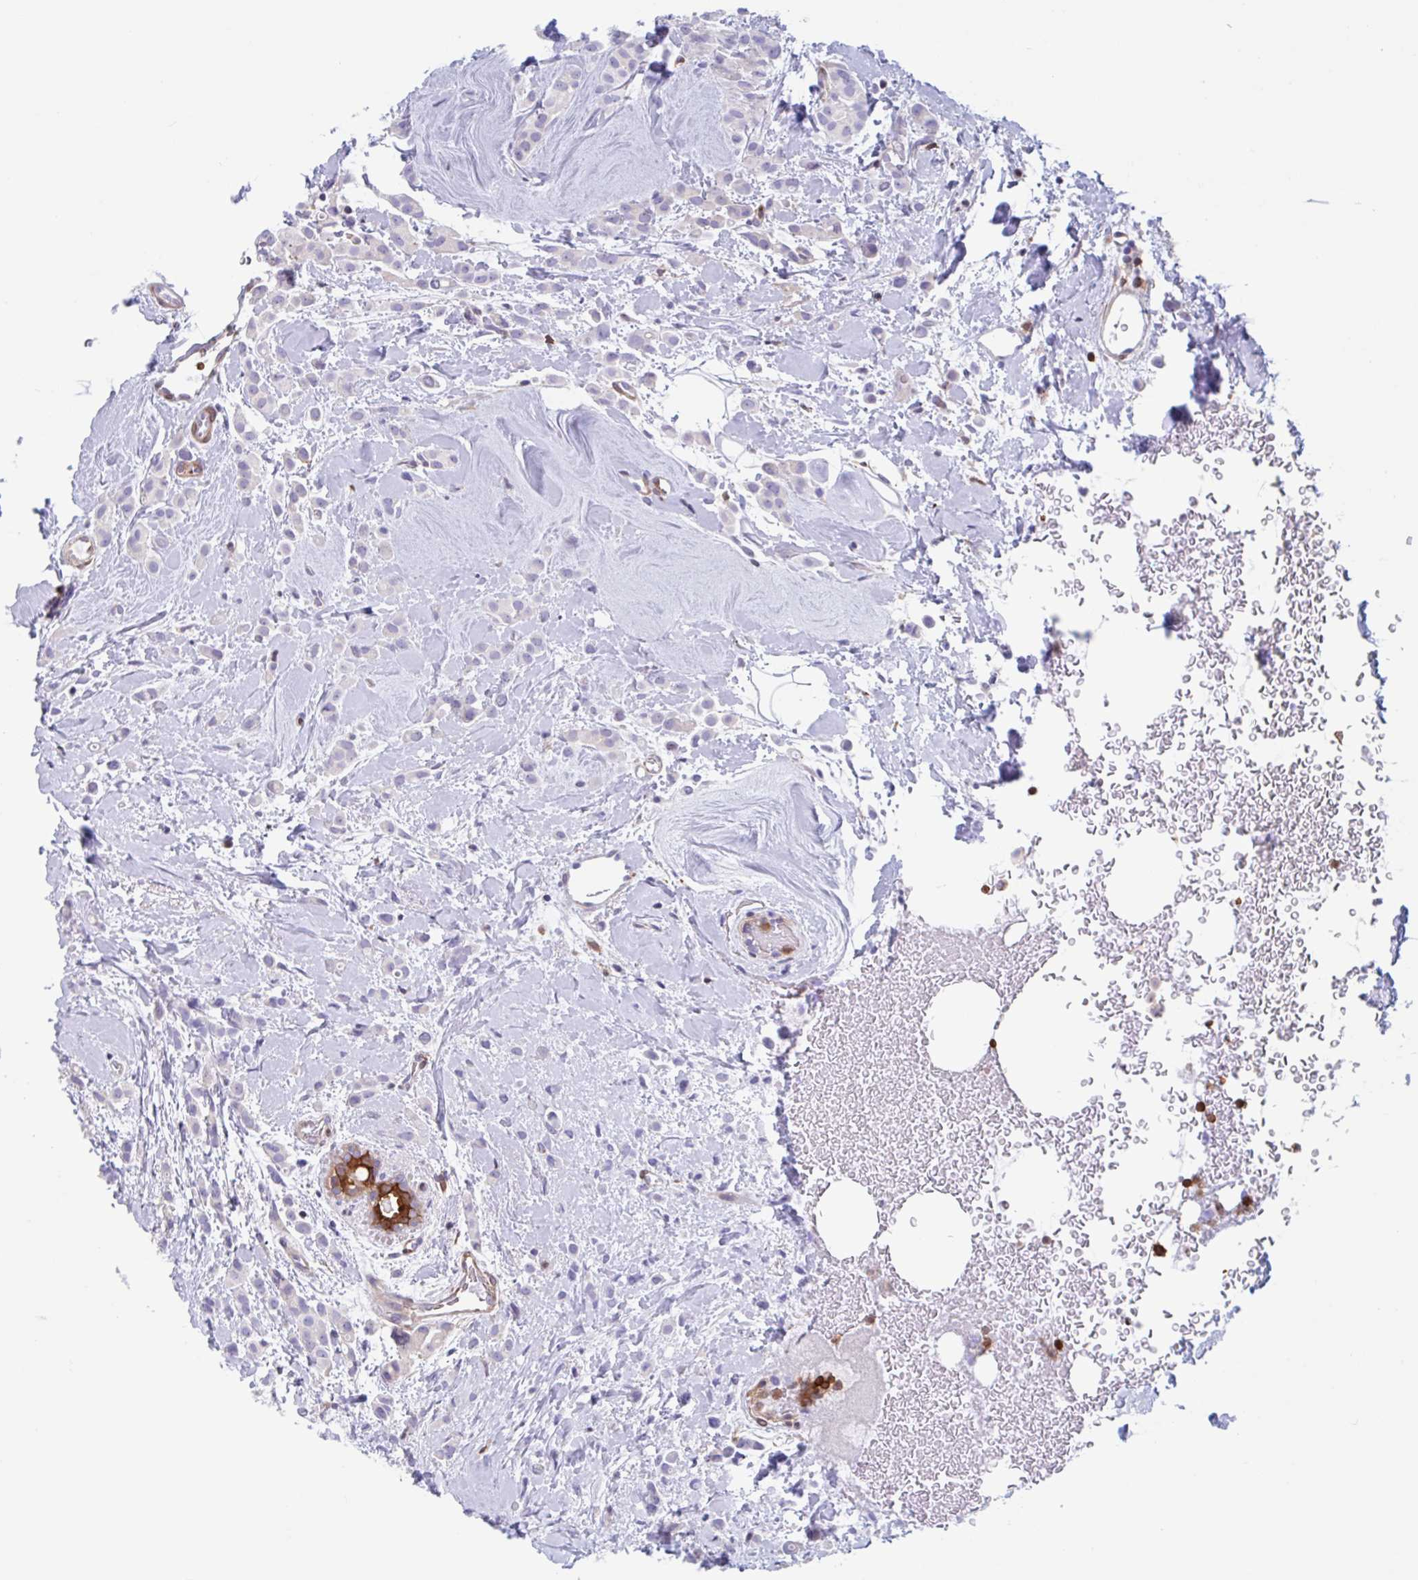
{"staining": {"intensity": "negative", "quantity": "none", "location": "none"}, "tissue": "breast cancer", "cell_type": "Tumor cells", "image_type": "cancer", "snomed": [{"axis": "morphology", "description": "Lobular carcinoma"}, {"axis": "topography", "description": "Breast"}], "caption": "IHC photomicrograph of lobular carcinoma (breast) stained for a protein (brown), which reveals no expression in tumor cells.", "gene": "EFHD1", "patient": {"sex": "female", "age": 68}}